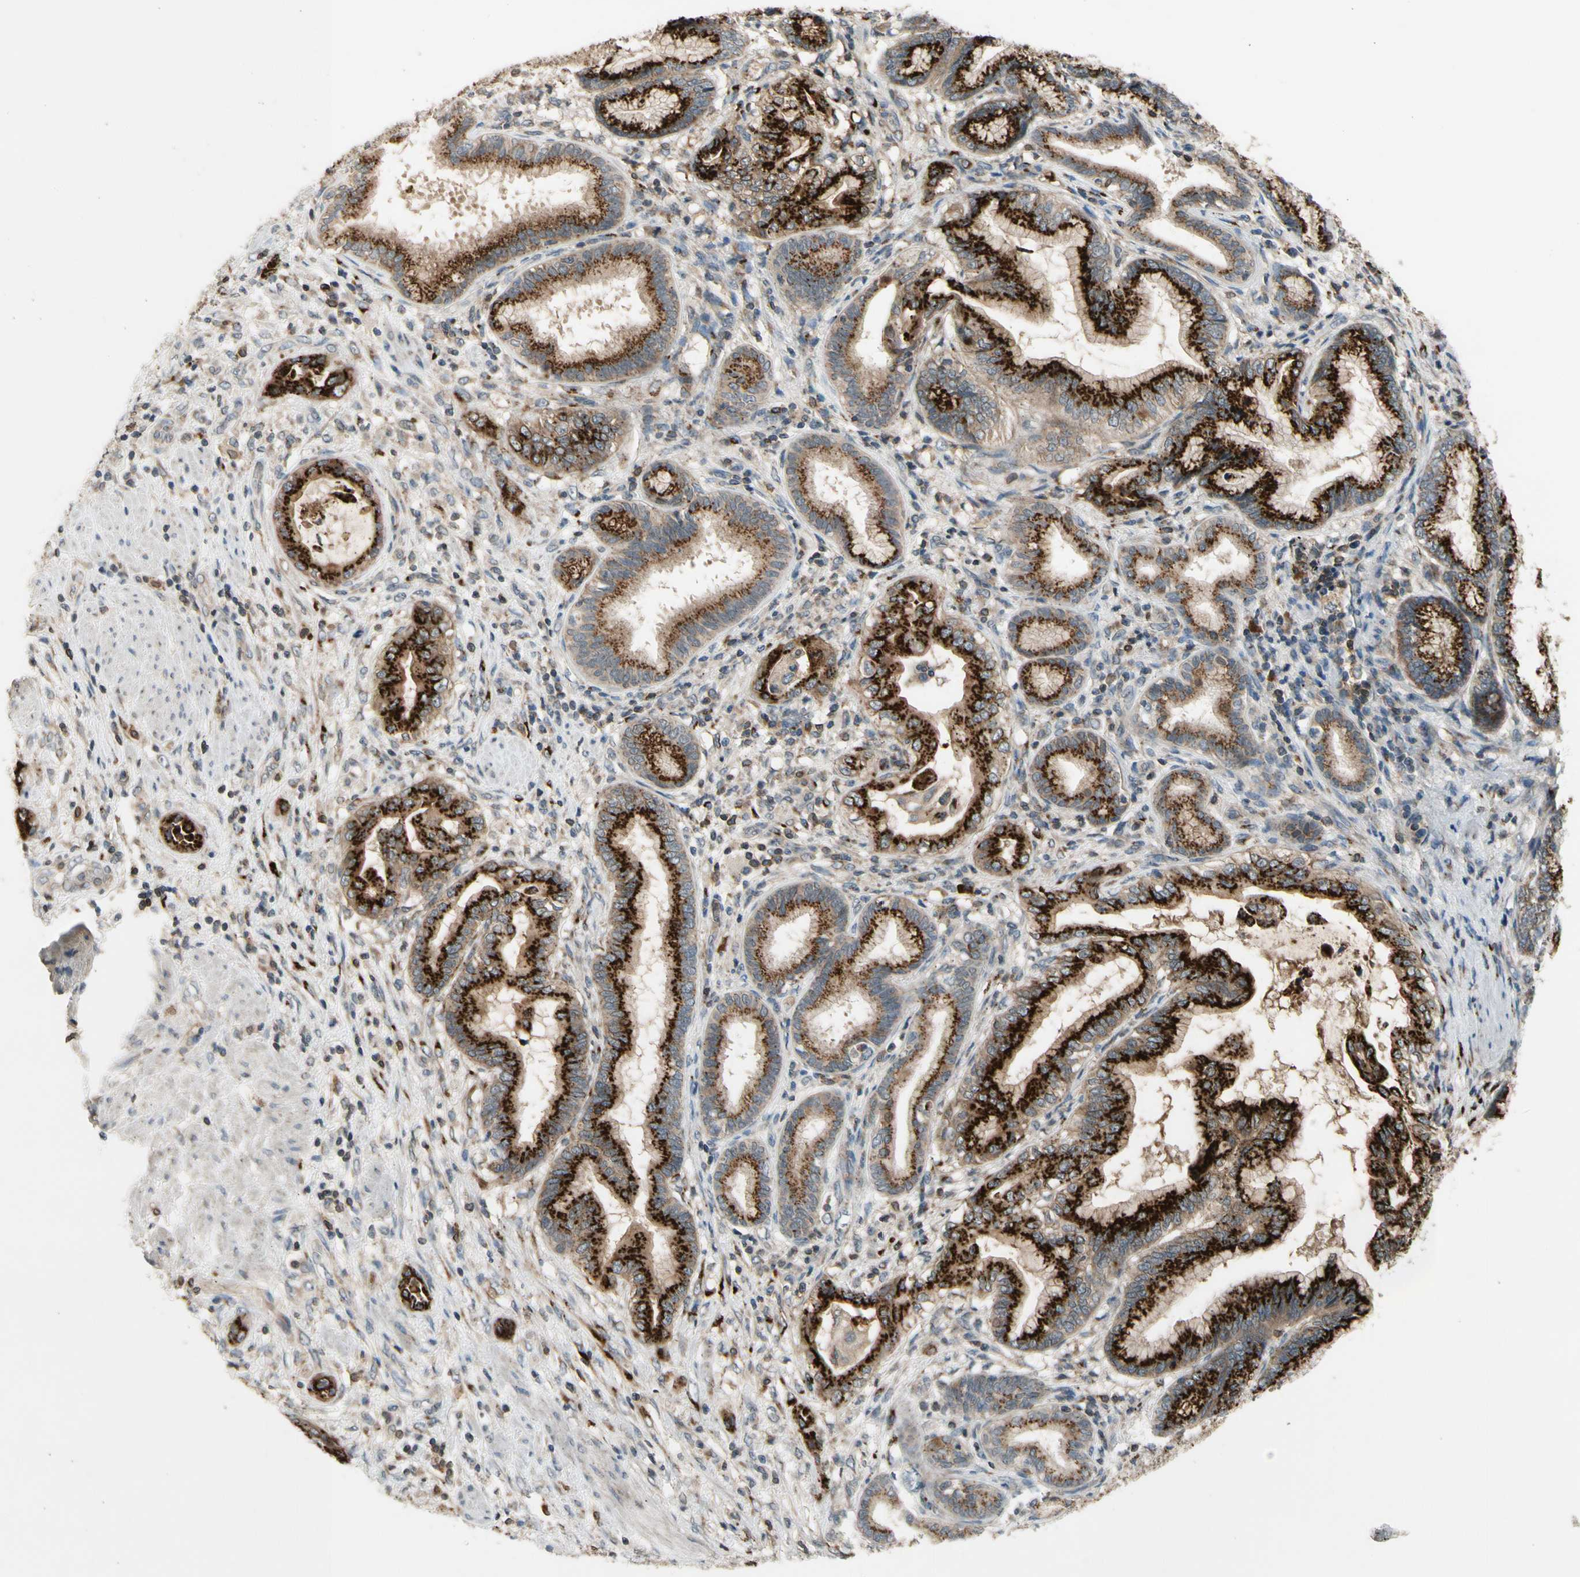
{"staining": {"intensity": "strong", "quantity": ">75%", "location": "cytoplasmic/membranous"}, "tissue": "pancreatic cancer", "cell_type": "Tumor cells", "image_type": "cancer", "snomed": [{"axis": "morphology", "description": "Adenocarcinoma, NOS"}, {"axis": "topography", "description": "Pancreas"}], "caption": "High-power microscopy captured an immunohistochemistry histopathology image of pancreatic cancer (adenocarcinoma), revealing strong cytoplasmic/membranous staining in about >75% of tumor cells.", "gene": "GALNT5", "patient": {"sex": "female", "age": 64}}